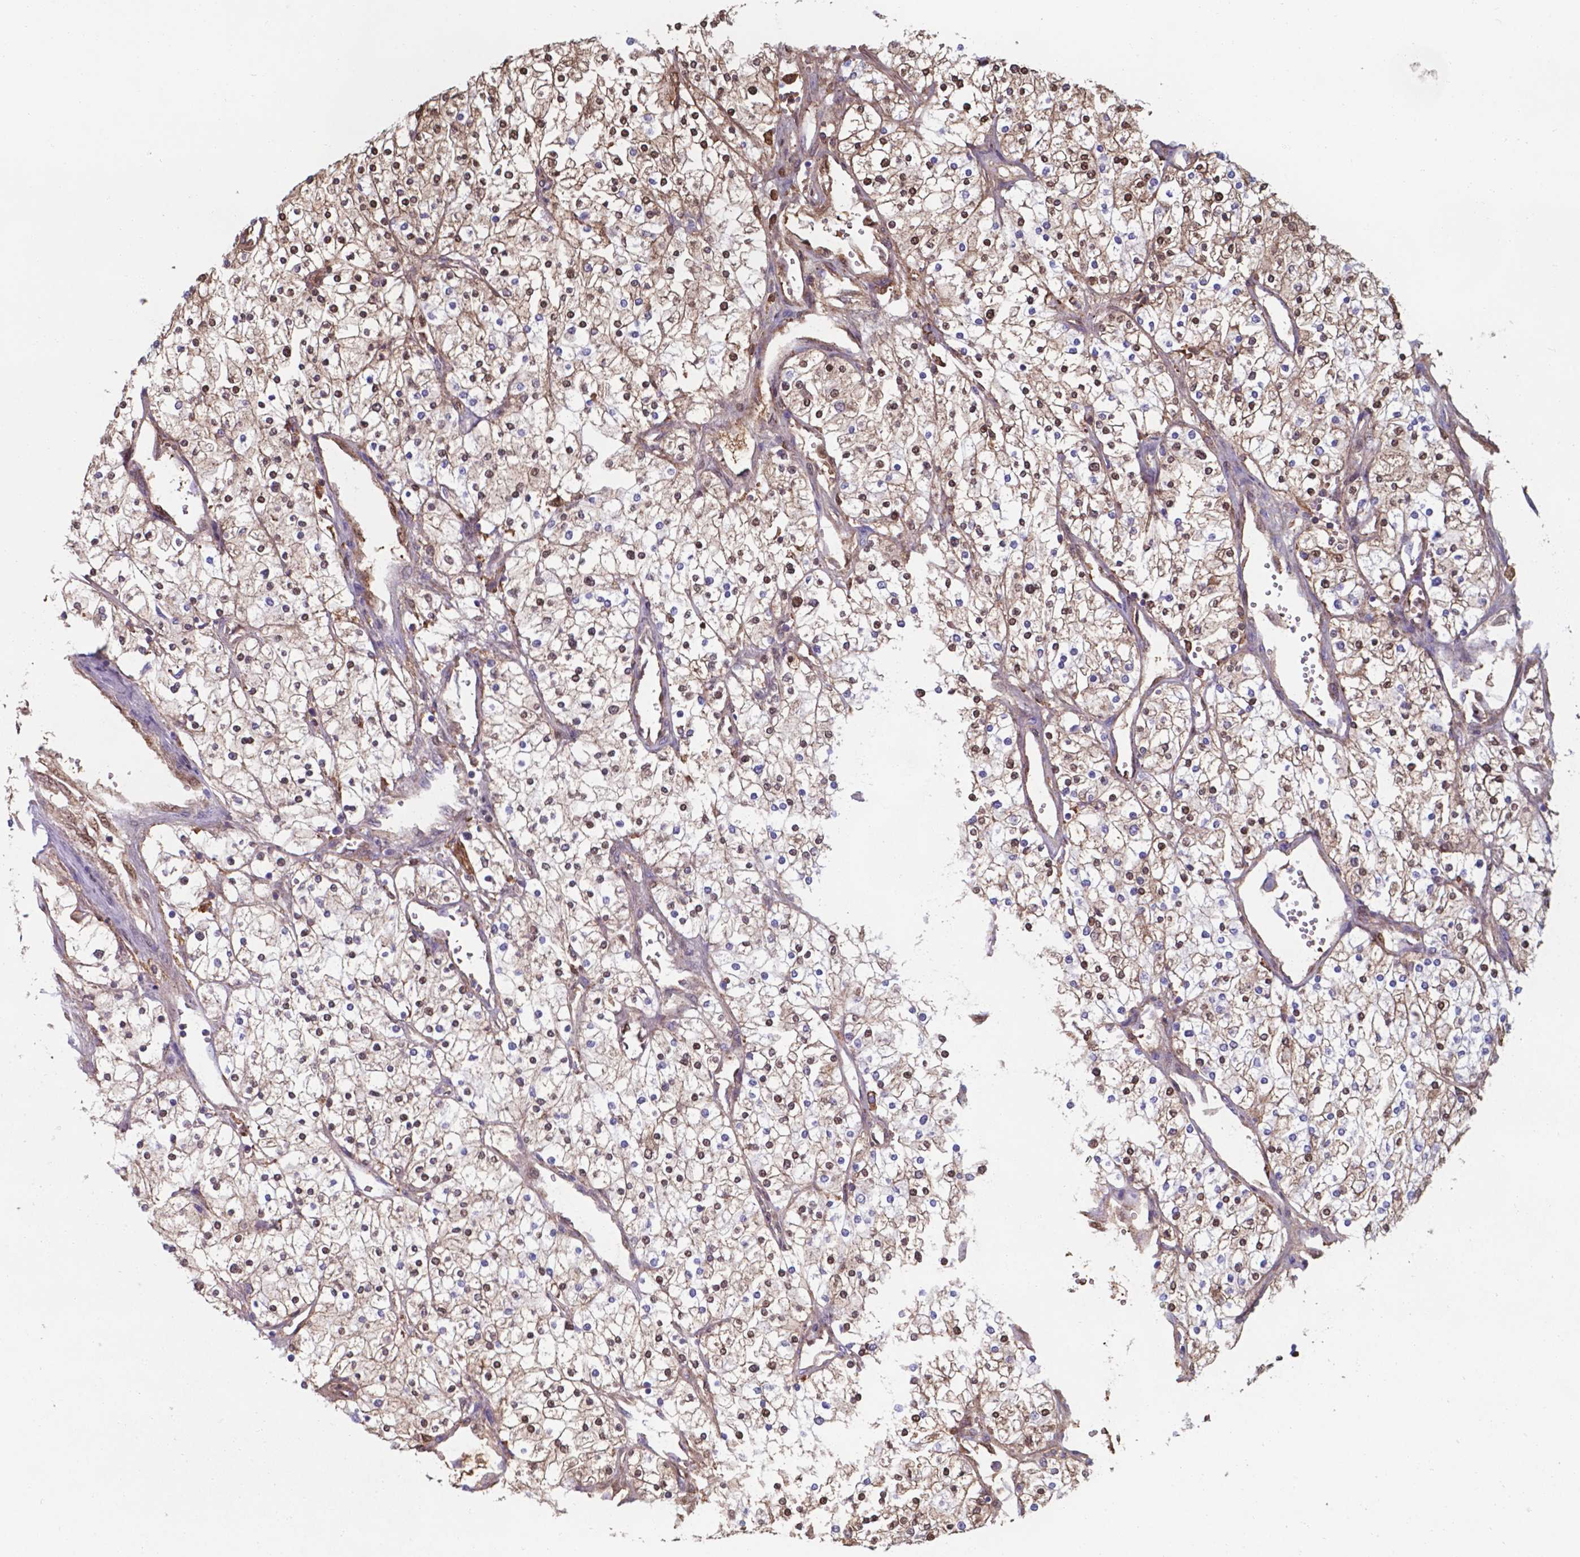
{"staining": {"intensity": "strong", "quantity": "<25%", "location": "nuclear"}, "tissue": "renal cancer", "cell_type": "Tumor cells", "image_type": "cancer", "snomed": [{"axis": "morphology", "description": "Adenocarcinoma, NOS"}, {"axis": "topography", "description": "Kidney"}], "caption": "Renal cancer stained with a protein marker demonstrates strong staining in tumor cells.", "gene": "SERPINA1", "patient": {"sex": "male", "age": 80}}